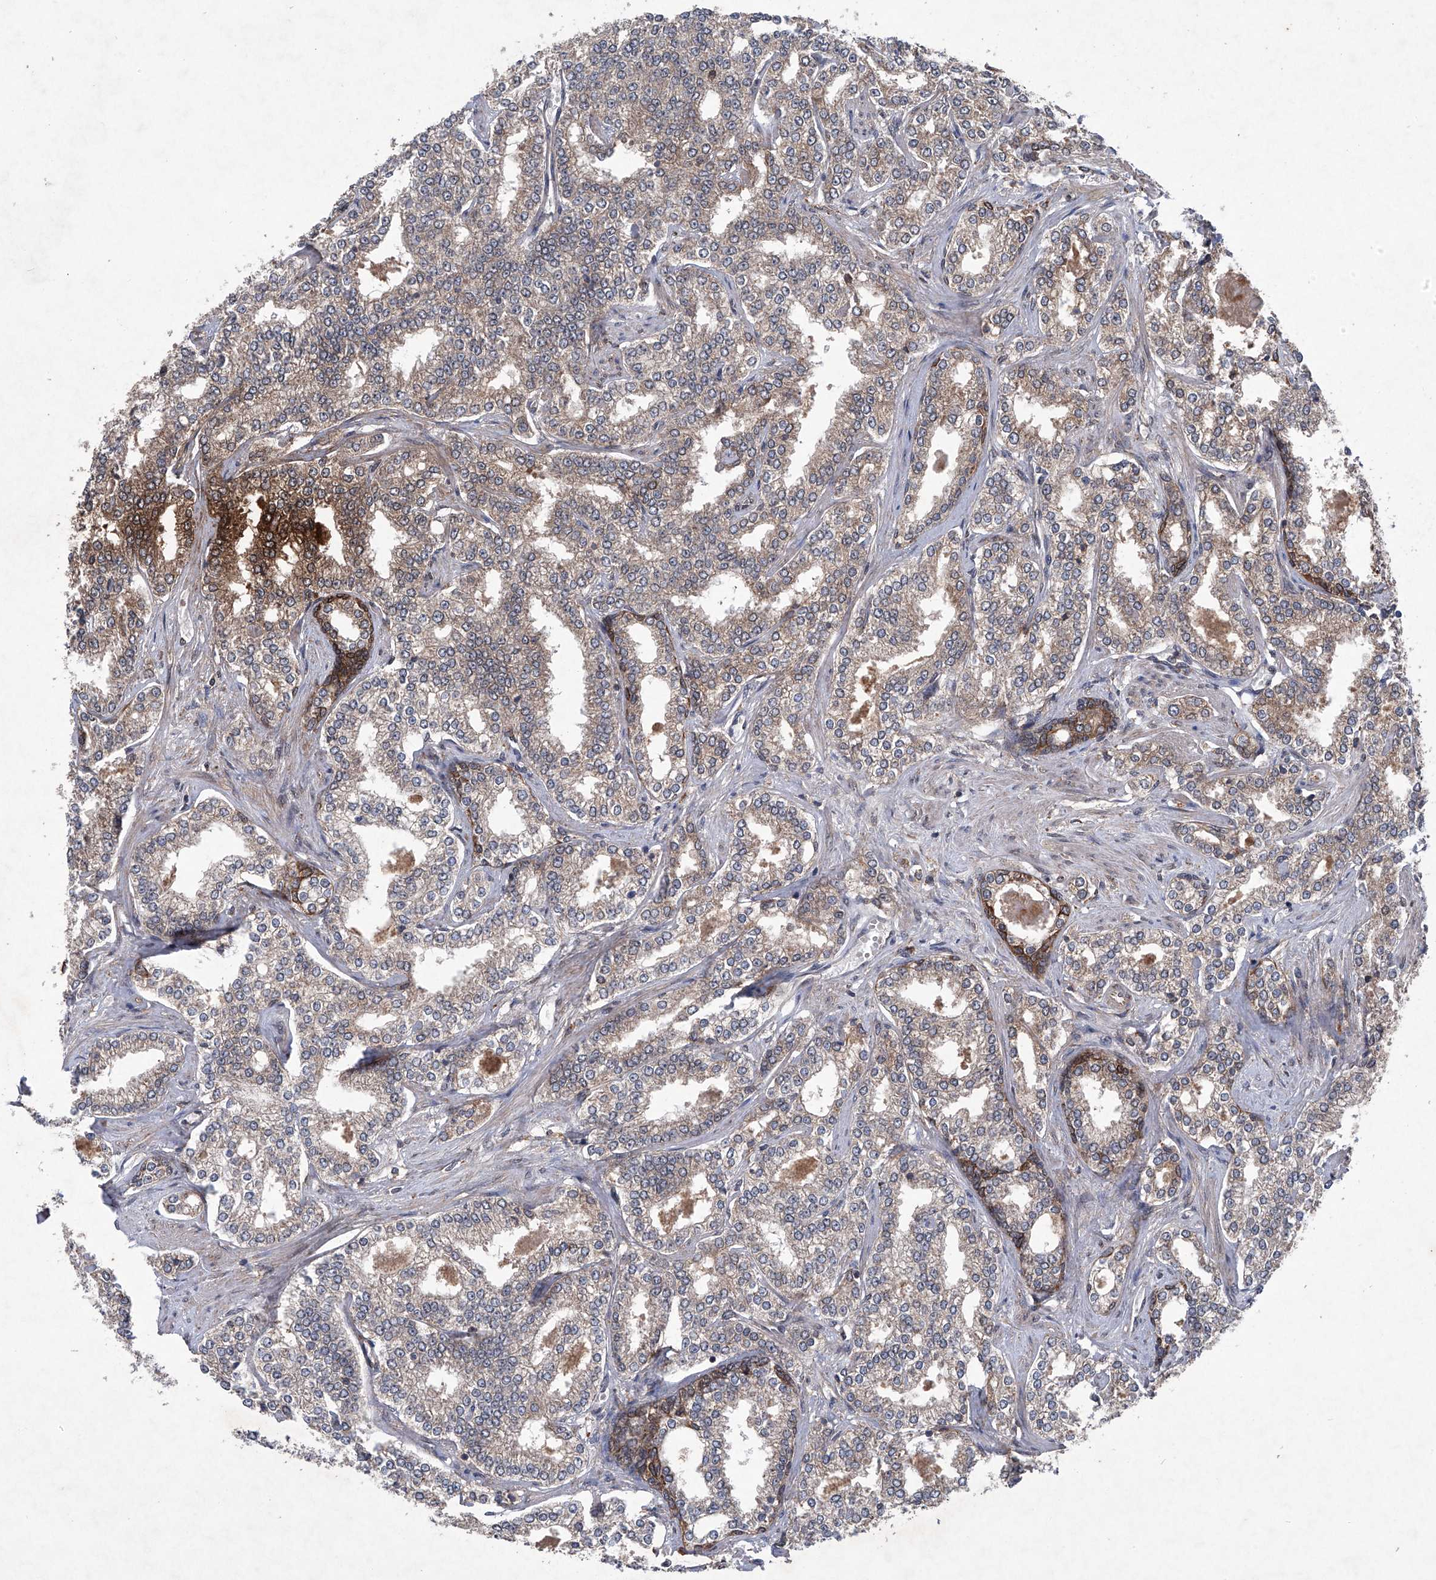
{"staining": {"intensity": "weak", "quantity": ">75%", "location": "cytoplasmic/membranous"}, "tissue": "prostate cancer", "cell_type": "Tumor cells", "image_type": "cancer", "snomed": [{"axis": "morphology", "description": "Normal tissue, NOS"}, {"axis": "morphology", "description": "Adenocarcinoma, High grade"}, {"axis": "topography", "description": "Prostate"}], "caption": "DAB (3,3'-diaminobenzidine) immunohistochemical staining of human prostate adenocarcinoma (high-grade) demonstrates weak cytoplasmic/membranous protein staining in about >75% of tumor cells.", "gene": "SUMF2", "patient": {"sex": "male", "age": 83}}